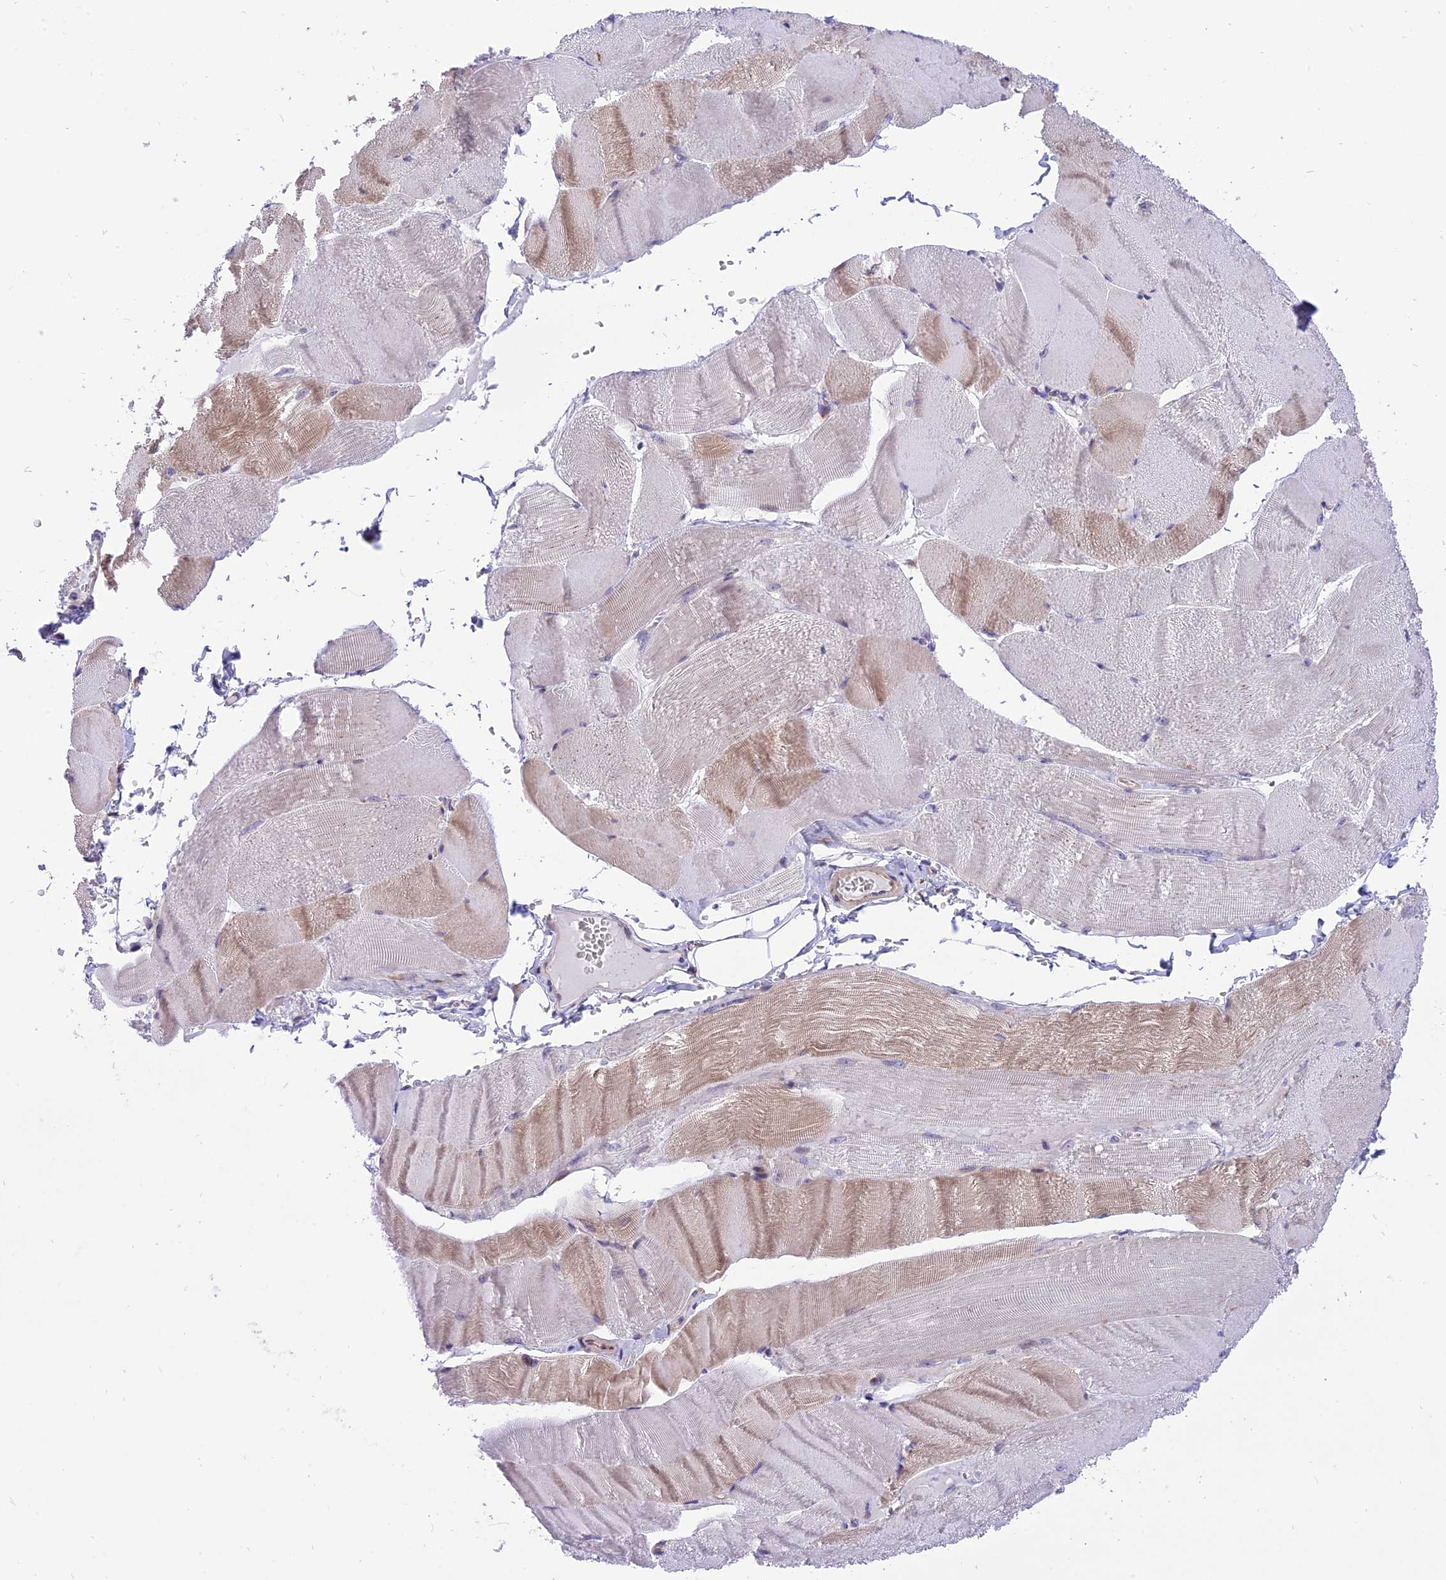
{"staining": {"intensity": "weak", "quantity": "25%-75%", "location": "cytoplasmic/membranous"}, "tissue": "skeletal muscle", "cell_type": "Myocytes", "image_type": "normal", "snomed": [{"axis": "morphology", "description": "Normal tissue, NOS"}, {"axis": "morphology", "description": "Basal cell carcinoma"}, {"axis": "topography", "description": "Skeletal muscle"}], "caption": "Protein expression analysis of benign skeletal muscle reveals weak cytoplasmic/membranous positivity in approximately 25%-75% of myocytes.", "gene": "ARMCX6", "patient": {"sex": "female", "age": 64}}